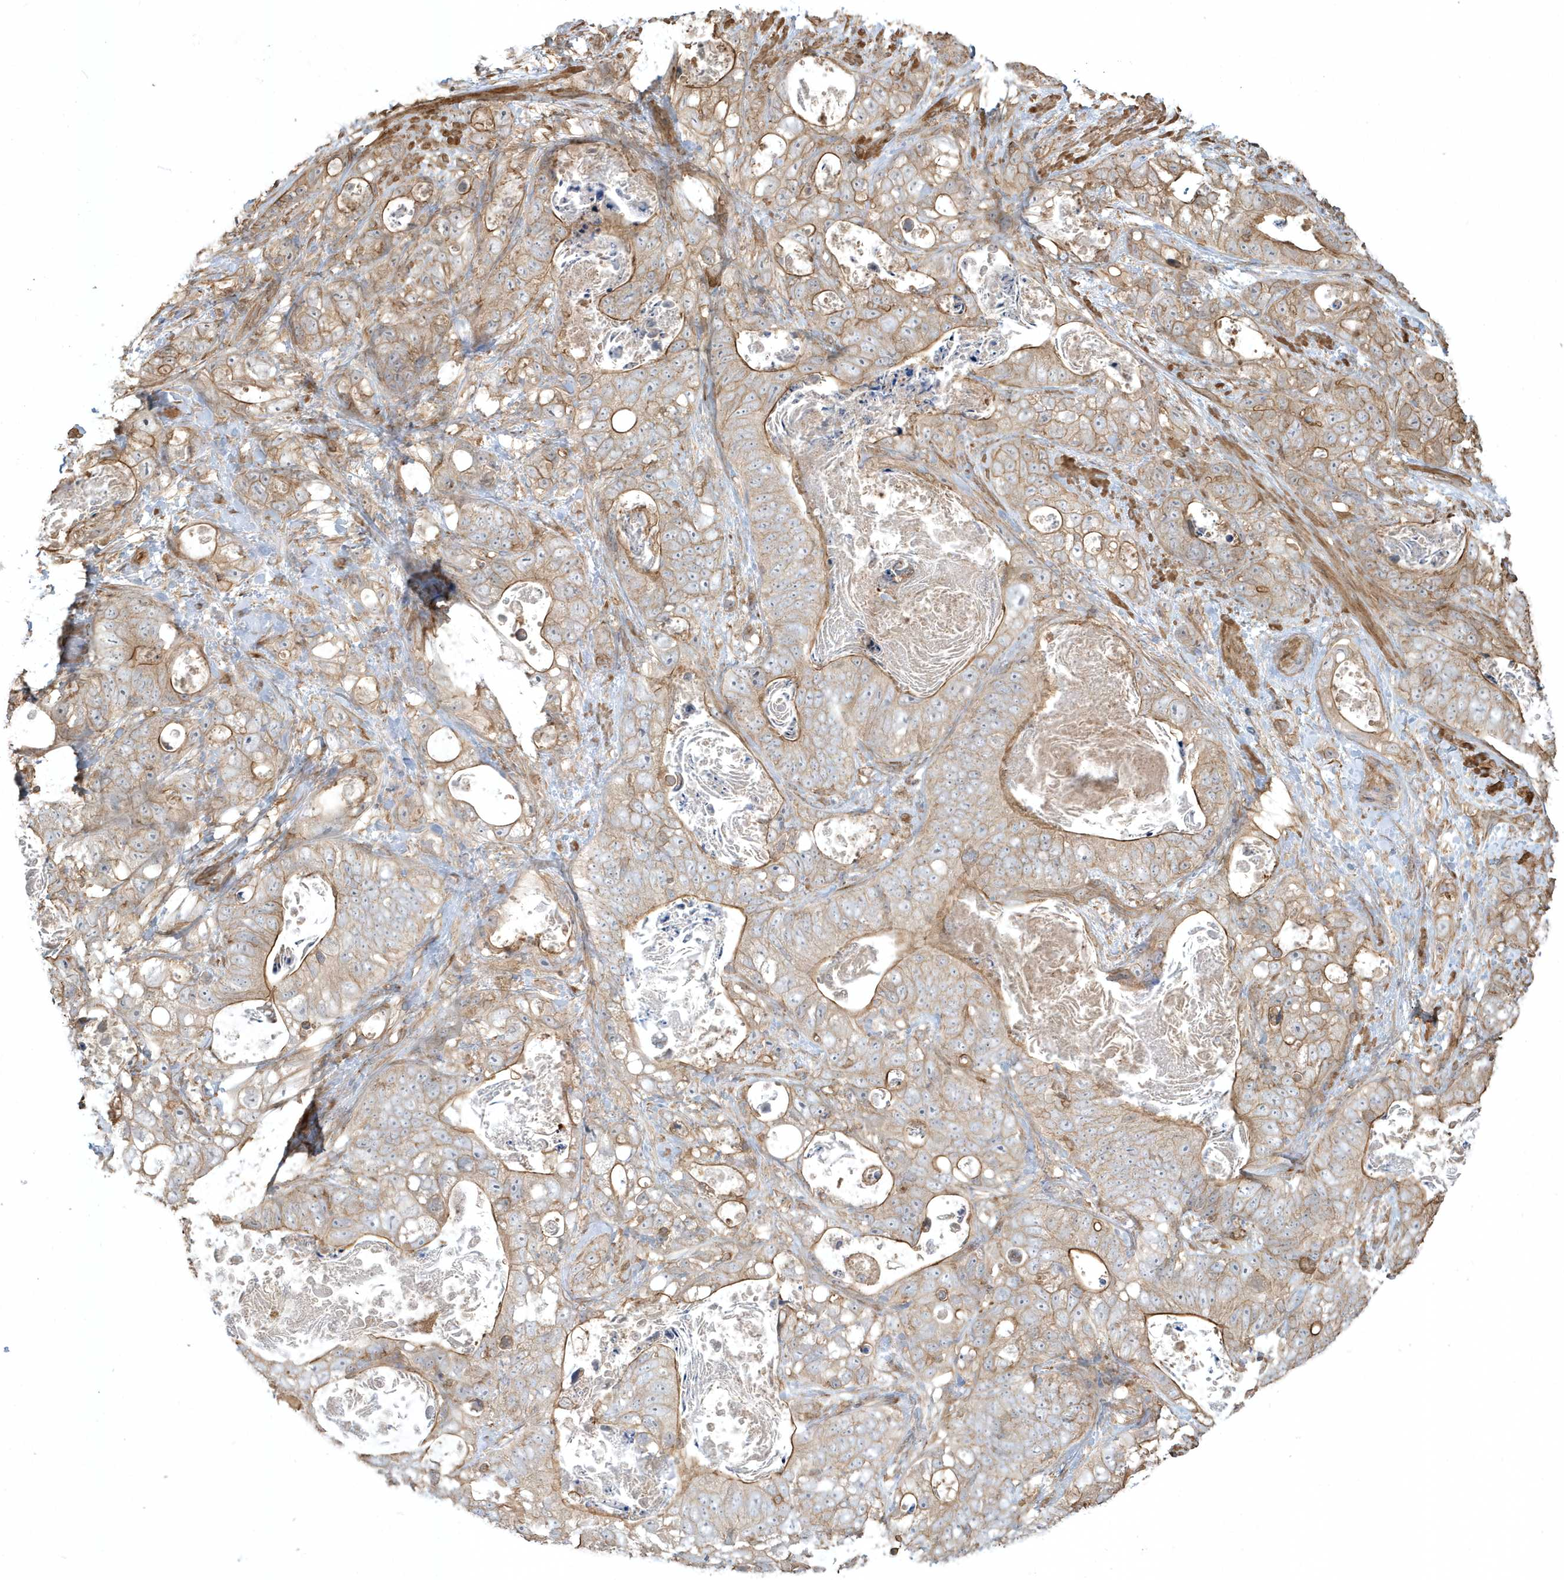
{"staining": {"intensity": "moderate", "quantity": "25%-75%", "location": "cytoplasmic/membranous"}, "tissue": "stomach cancer", "cell_type": "Tumor cells", "image_type": "cancer", "snomed": [{"axis": "morphology", "description": "Normal tissue, NOS"}, {"axis": "morphology", "description": "Adenocarcinoma, NOS"}, {"axis": "topography", "description": "Stomach"}], "caption": "Immunohistochemical staining of stomach cancer (adenocarcinoma) displays medium levels of moderate cytoplasmic/membranous expression in approximately 25%-75% of tumor cells. (brown staining indicates protein expression, while blue staining denotes nuclei).", "gene": "ZBTB8A", "patient": {"sex": "female", "age": 89}}